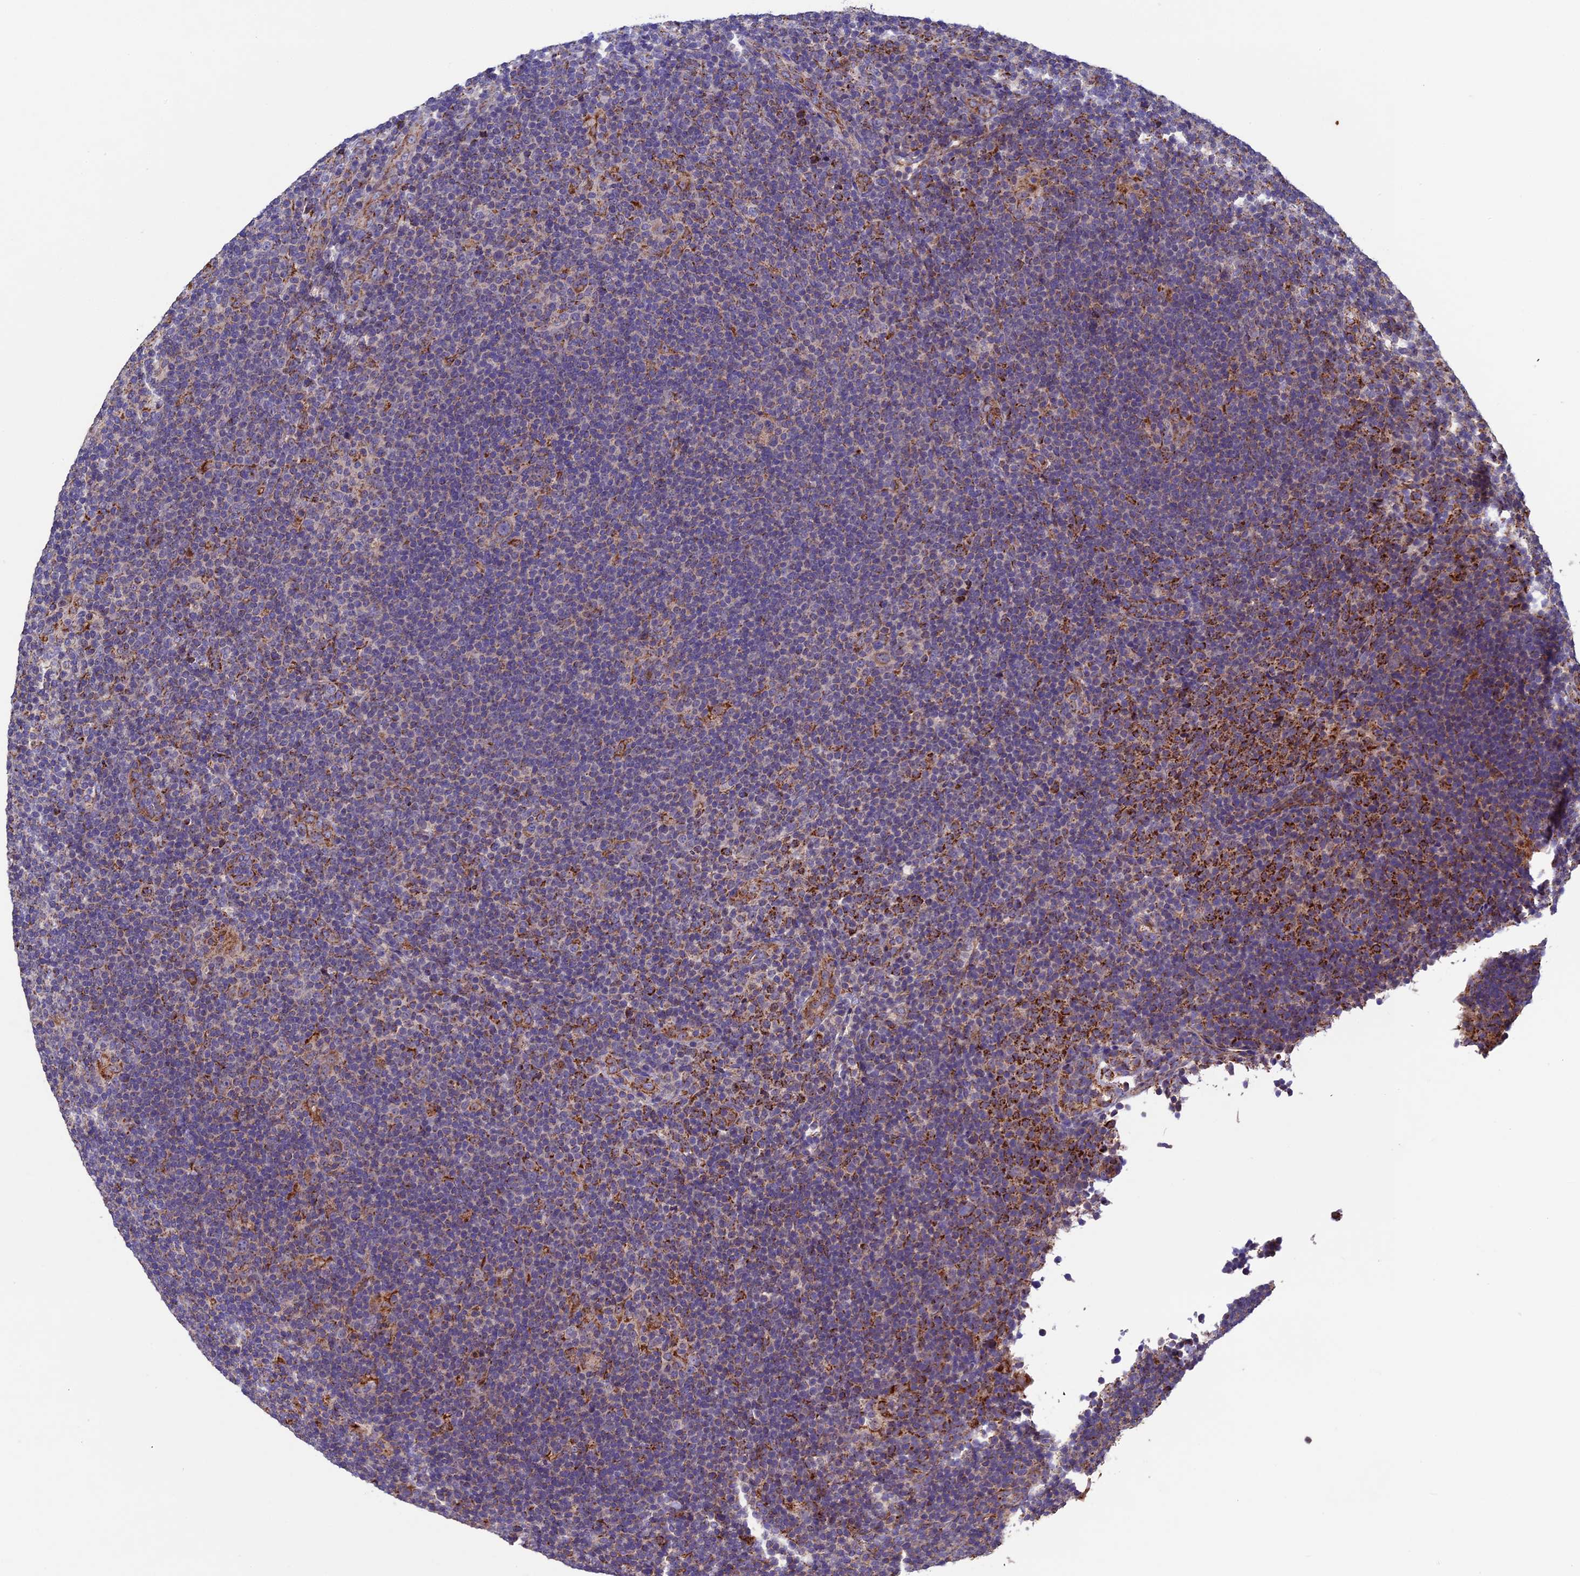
{"staining": {"intensity": "moderate", "quantity": ">75%", "location": "cytoplasmic/membranous"}, "tissue": "lymphoma", "cell_type": "Tumor cells", "image_type": "cancer", "snomed": [{"axis": "morphology", "description": "Hodgkin's disease, NOS"}, {"axis": "topography", "description": "Lymph node"}], "caption": "Brown immunohistochemical staining in human Hodgkin's disease displays moderate cytoplasmic/membranous positivity in approximately >75% of tumor cells. The protein of interest is stained brown, and the nuclei are stained in blue (DAB (3,3'-diaminobenzidine) IHC with brightfield microscopy, high magnification).", "gene": "RNF17", "patient": {"sex": "female", "age": 57}}